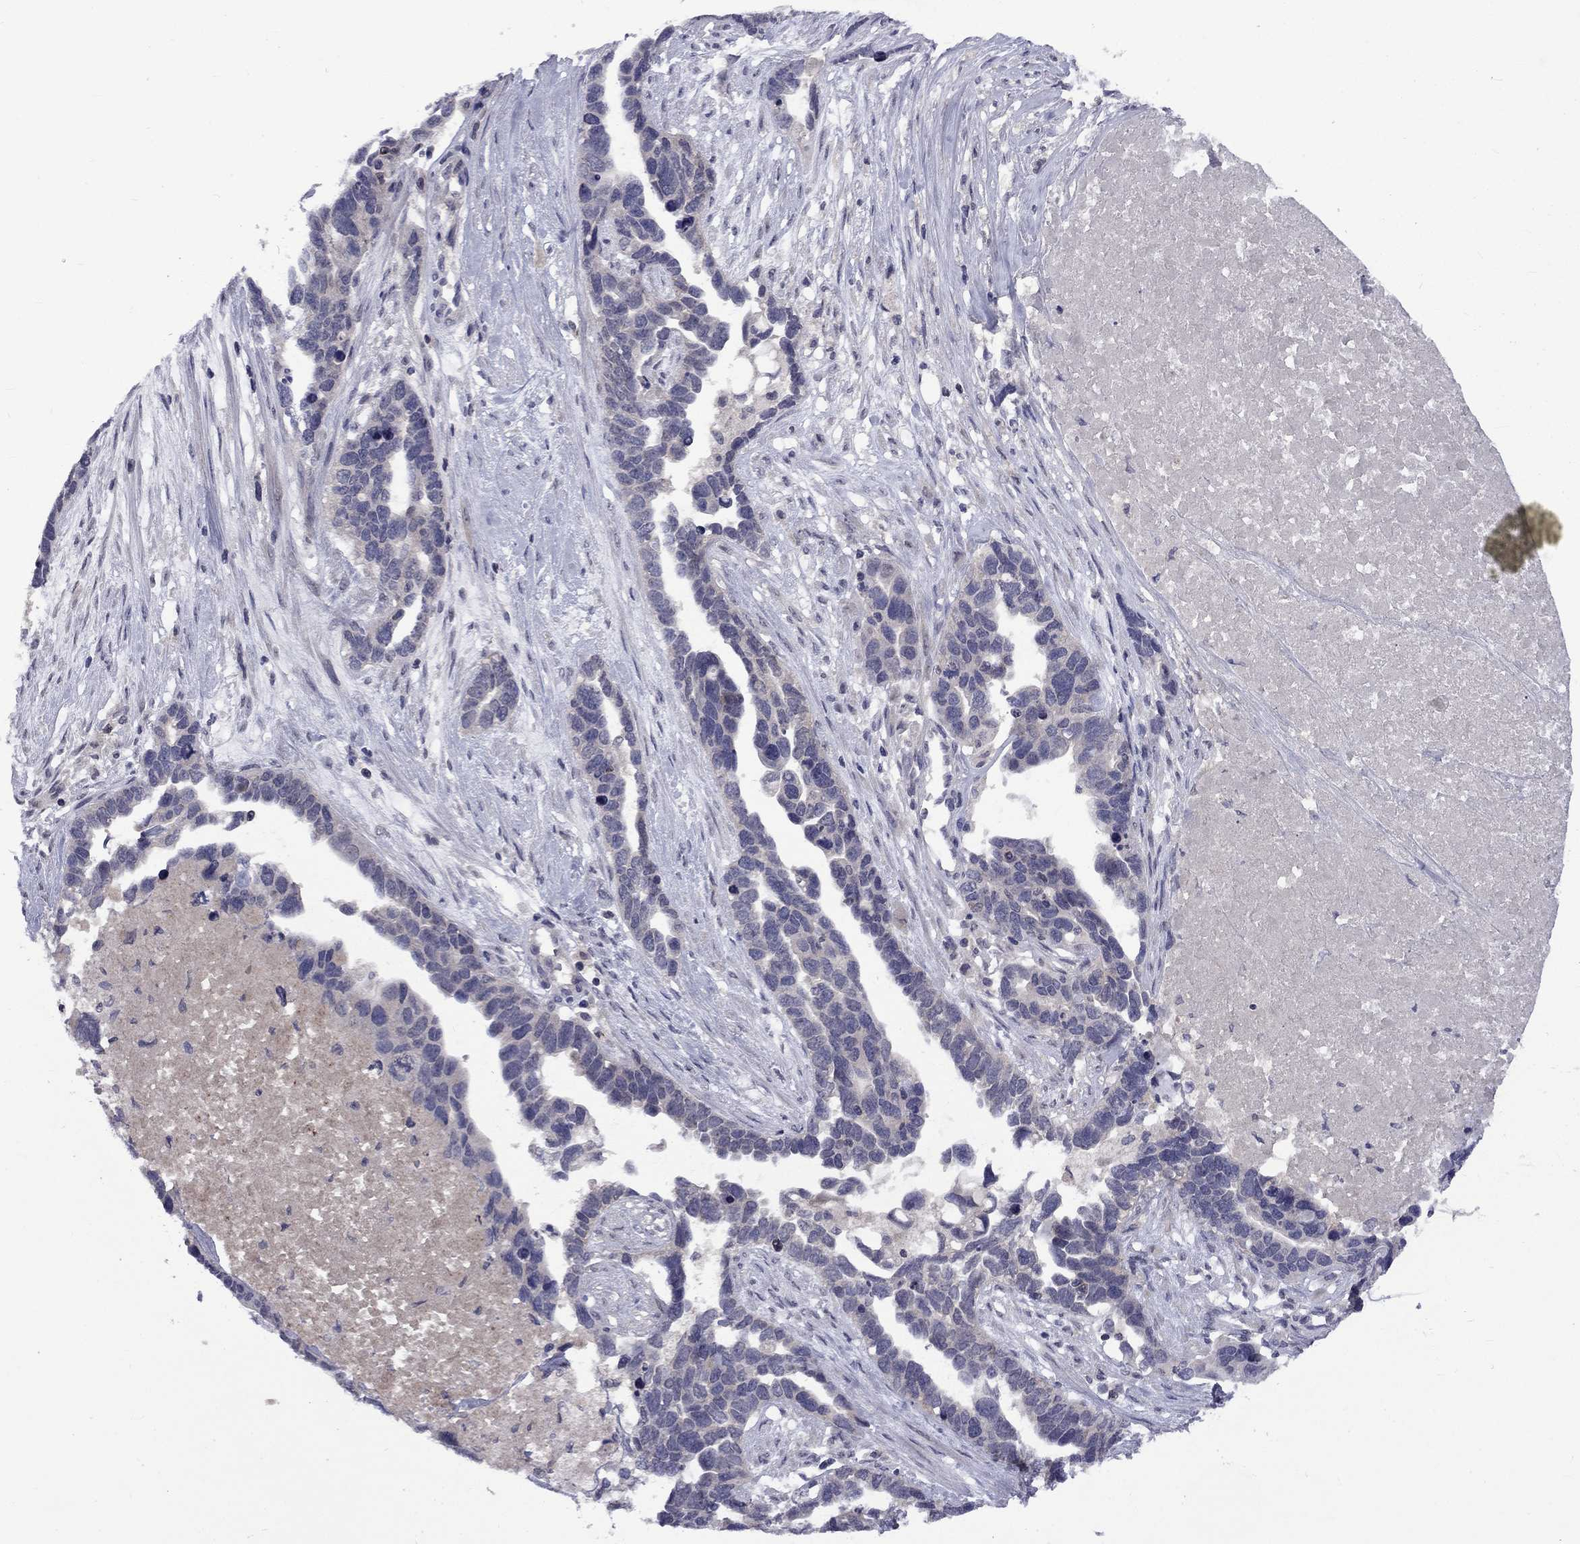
{"staining": {"intensity": "negative", "quantity": "none", "location": "none"}, "tissue": "ovarian cancer", "cell_type": "Tumor cells", "image_type": "cancer", "snomed": [{"axis": "morphology", "description": "Cystadenocarcinoma, serous, NOS"}, {"axis": "topography", "description": "Ovary"}], "caption": "Human ovarian cancer stained for a protein using IHC exhibits no expression in tumor cells.", "gene": "SNTA1", "patient": {"sex": "female", "age": 54}}